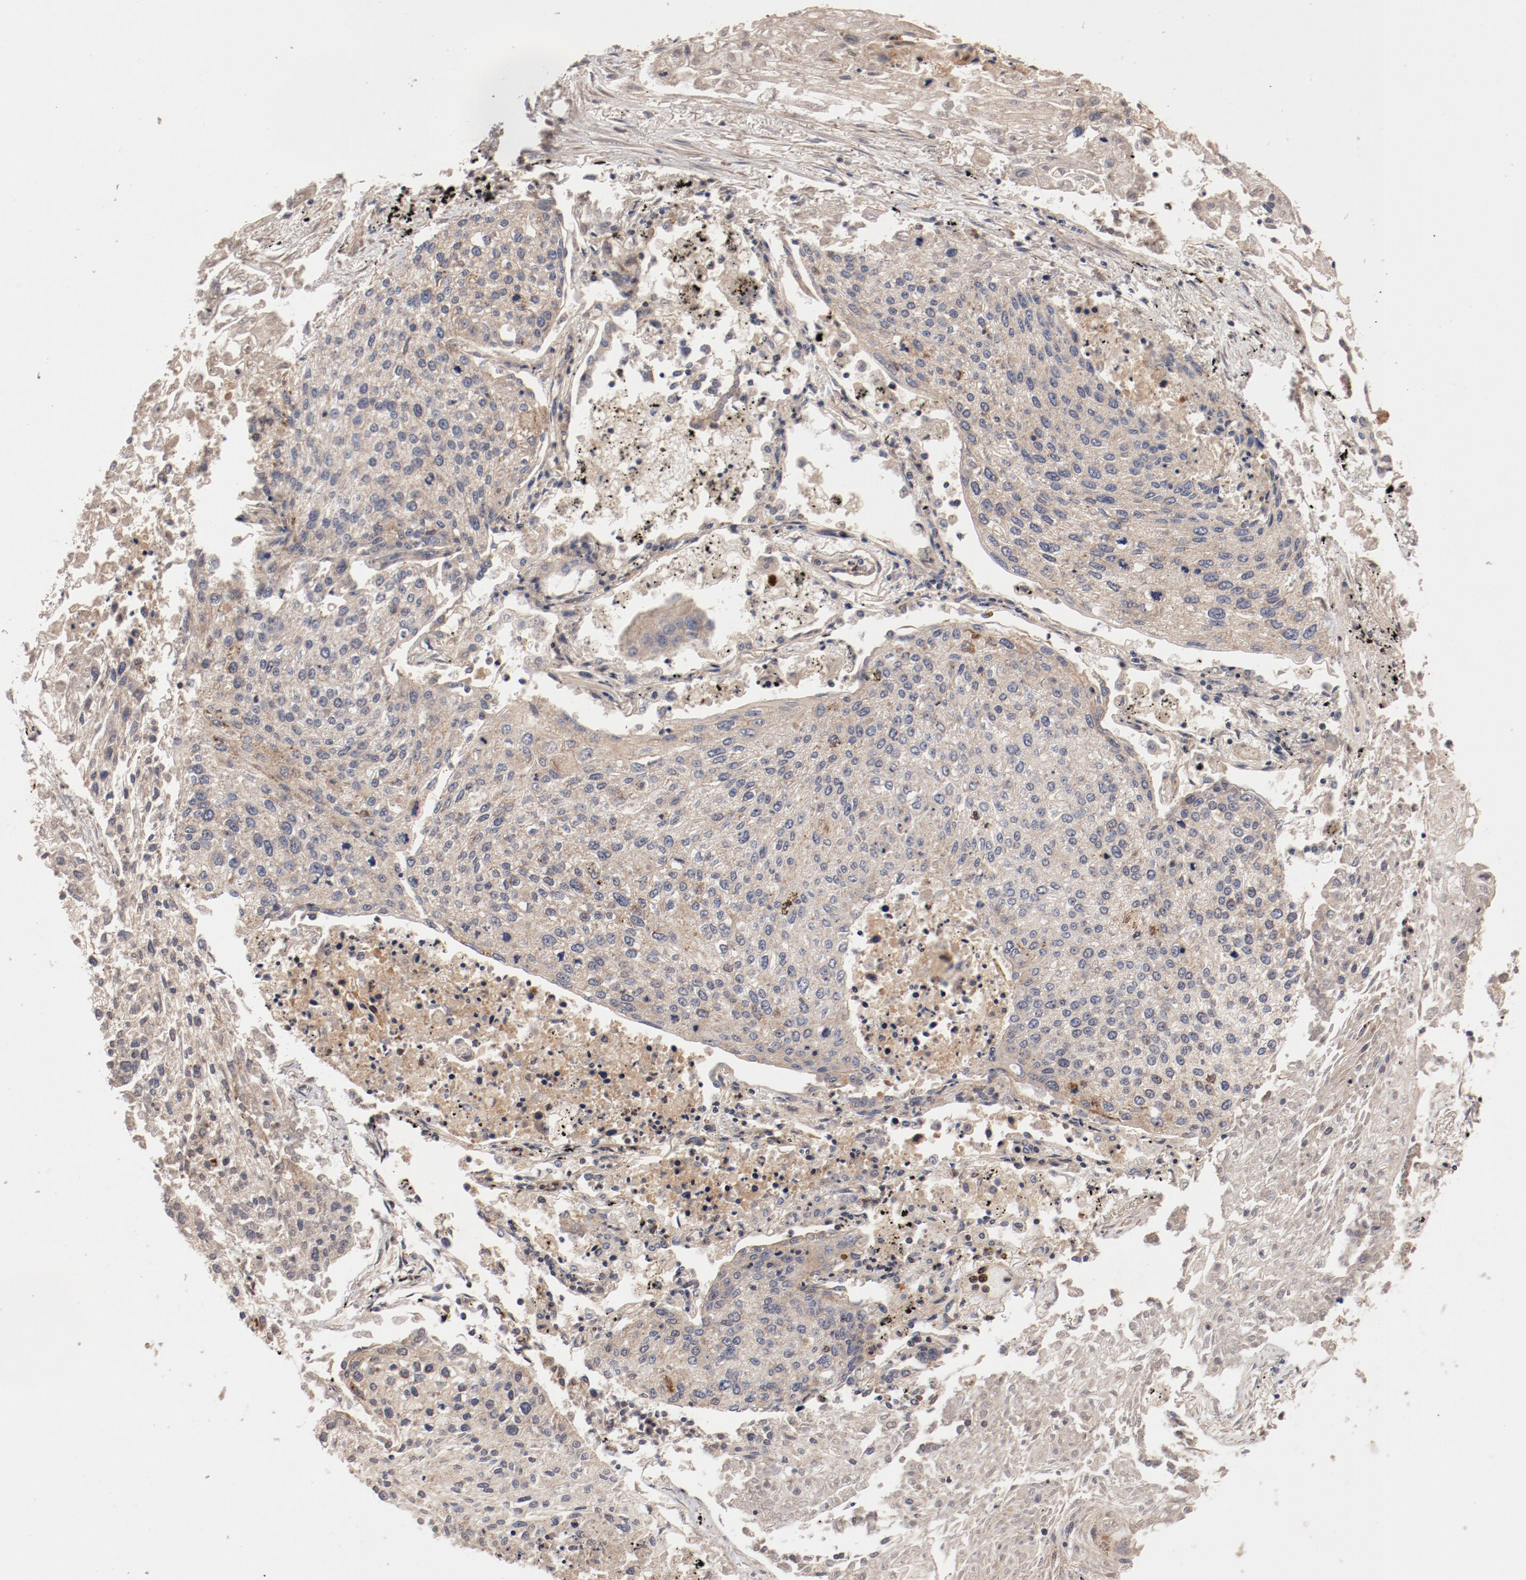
{"staining": {"intensity": "weak", "quantity": ">75%", "location": "cytoplasmic/membranous"}, "tissue": "lung cancer", "cell_type": "Tumor cells", "image_type": "cancer", "snomed": [{"axis": "morphology", "description": "Squamous cell carcinoma, NOS"}, {"axis": "topography", "description": "Lung"}], "caption": "Lung cancer (squamous cell carcinoma) was stained to show a protein in brown. There is low levels of weak cytoplasmic/membranous positivity in about >75% of tumor cells.", "gene": "GUF1", "patient": {"sex": "male", "age": 75}}